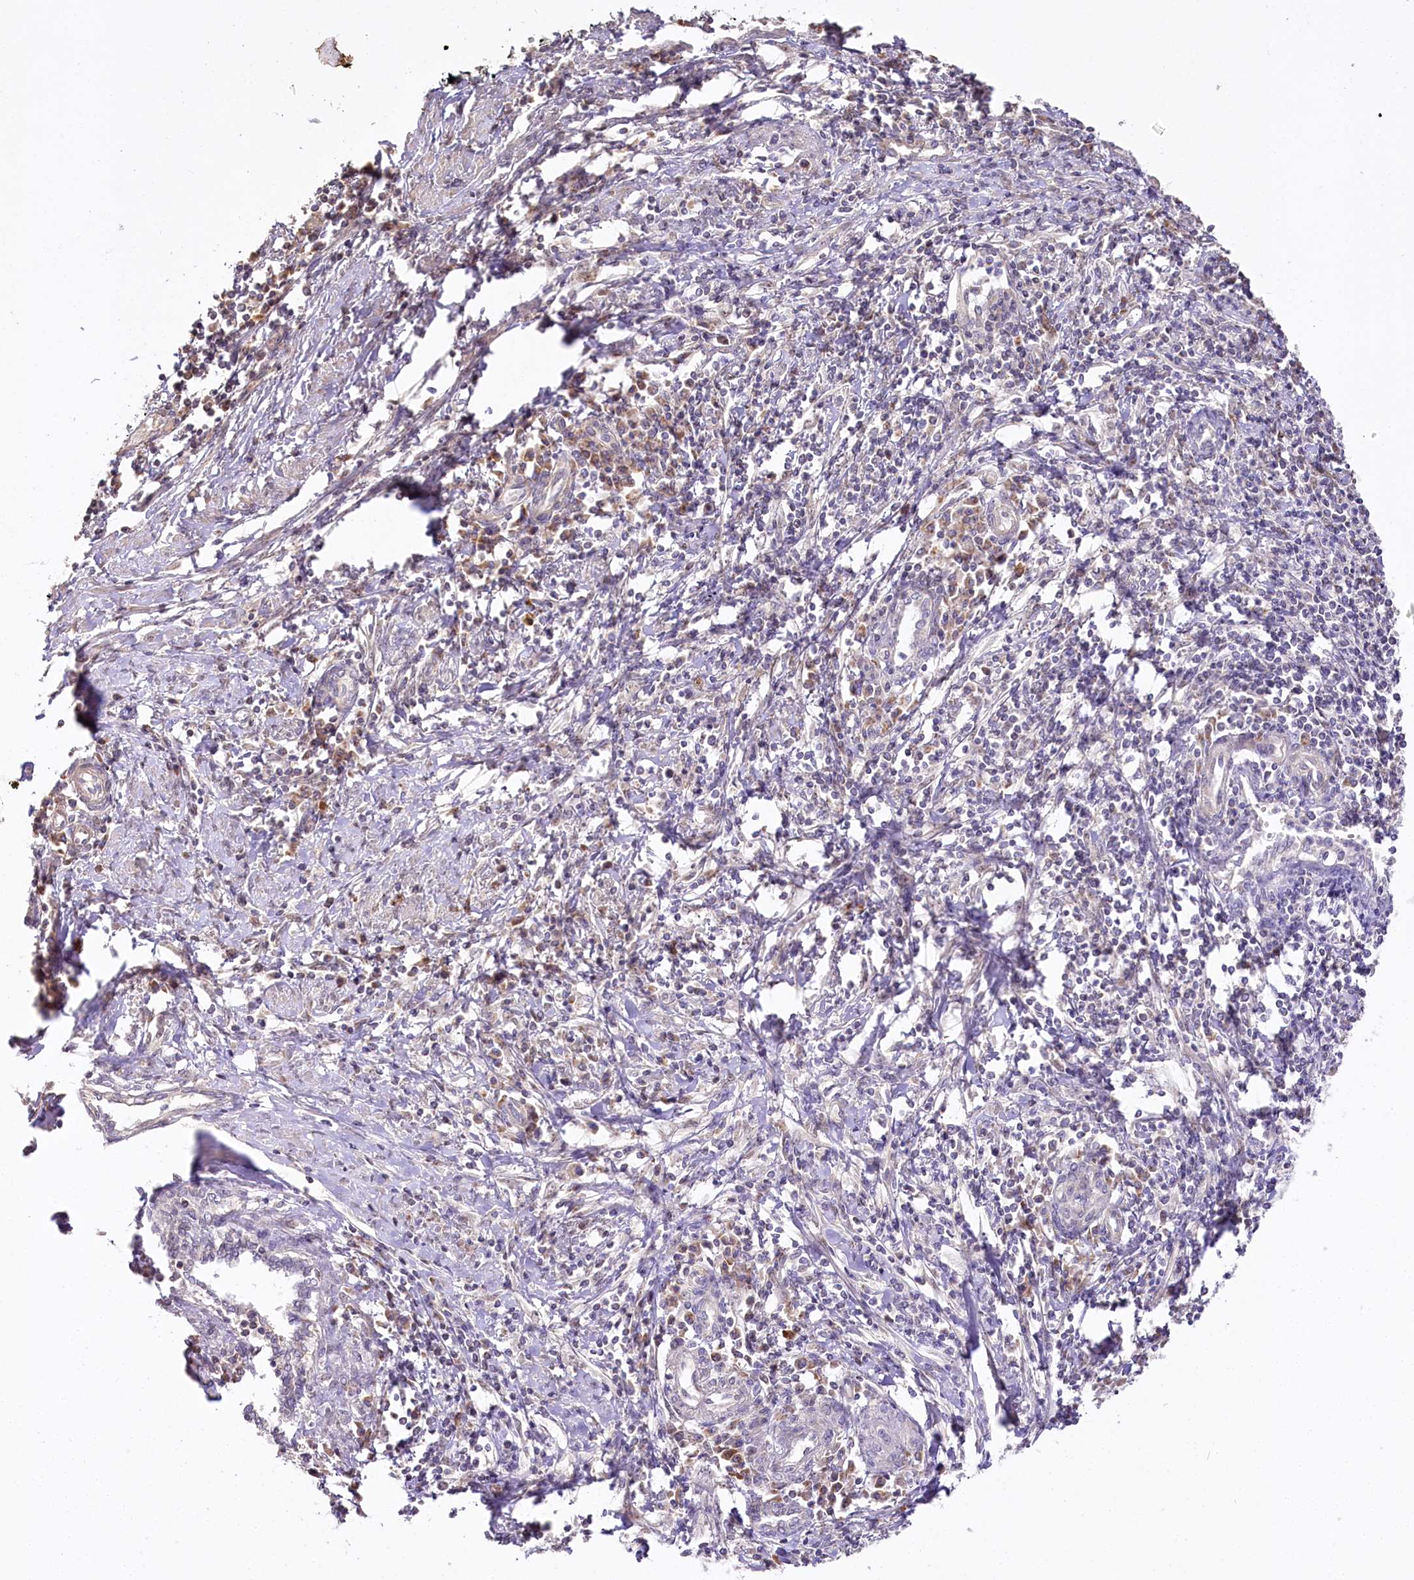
{"staining": {"intensity": "negative", "quantity": "none", "location": "none"}, "tissue": "cervical cancer", "cell_type": "Tumor cells", "image_type": "cancer", "snomed": [{"axis": "morphology", "description": "Squamous cell carcinoma, NOS"}, {"axis": "topography", "description": "Cervix"}], "caption": "Immunohistochemistry histopathology image of cervical cancer stained for a protein (brown), which demonstrates no expression in tumor cells.", "gene": "ZNF226", "patient": {"sex": "female", "age": 32}}